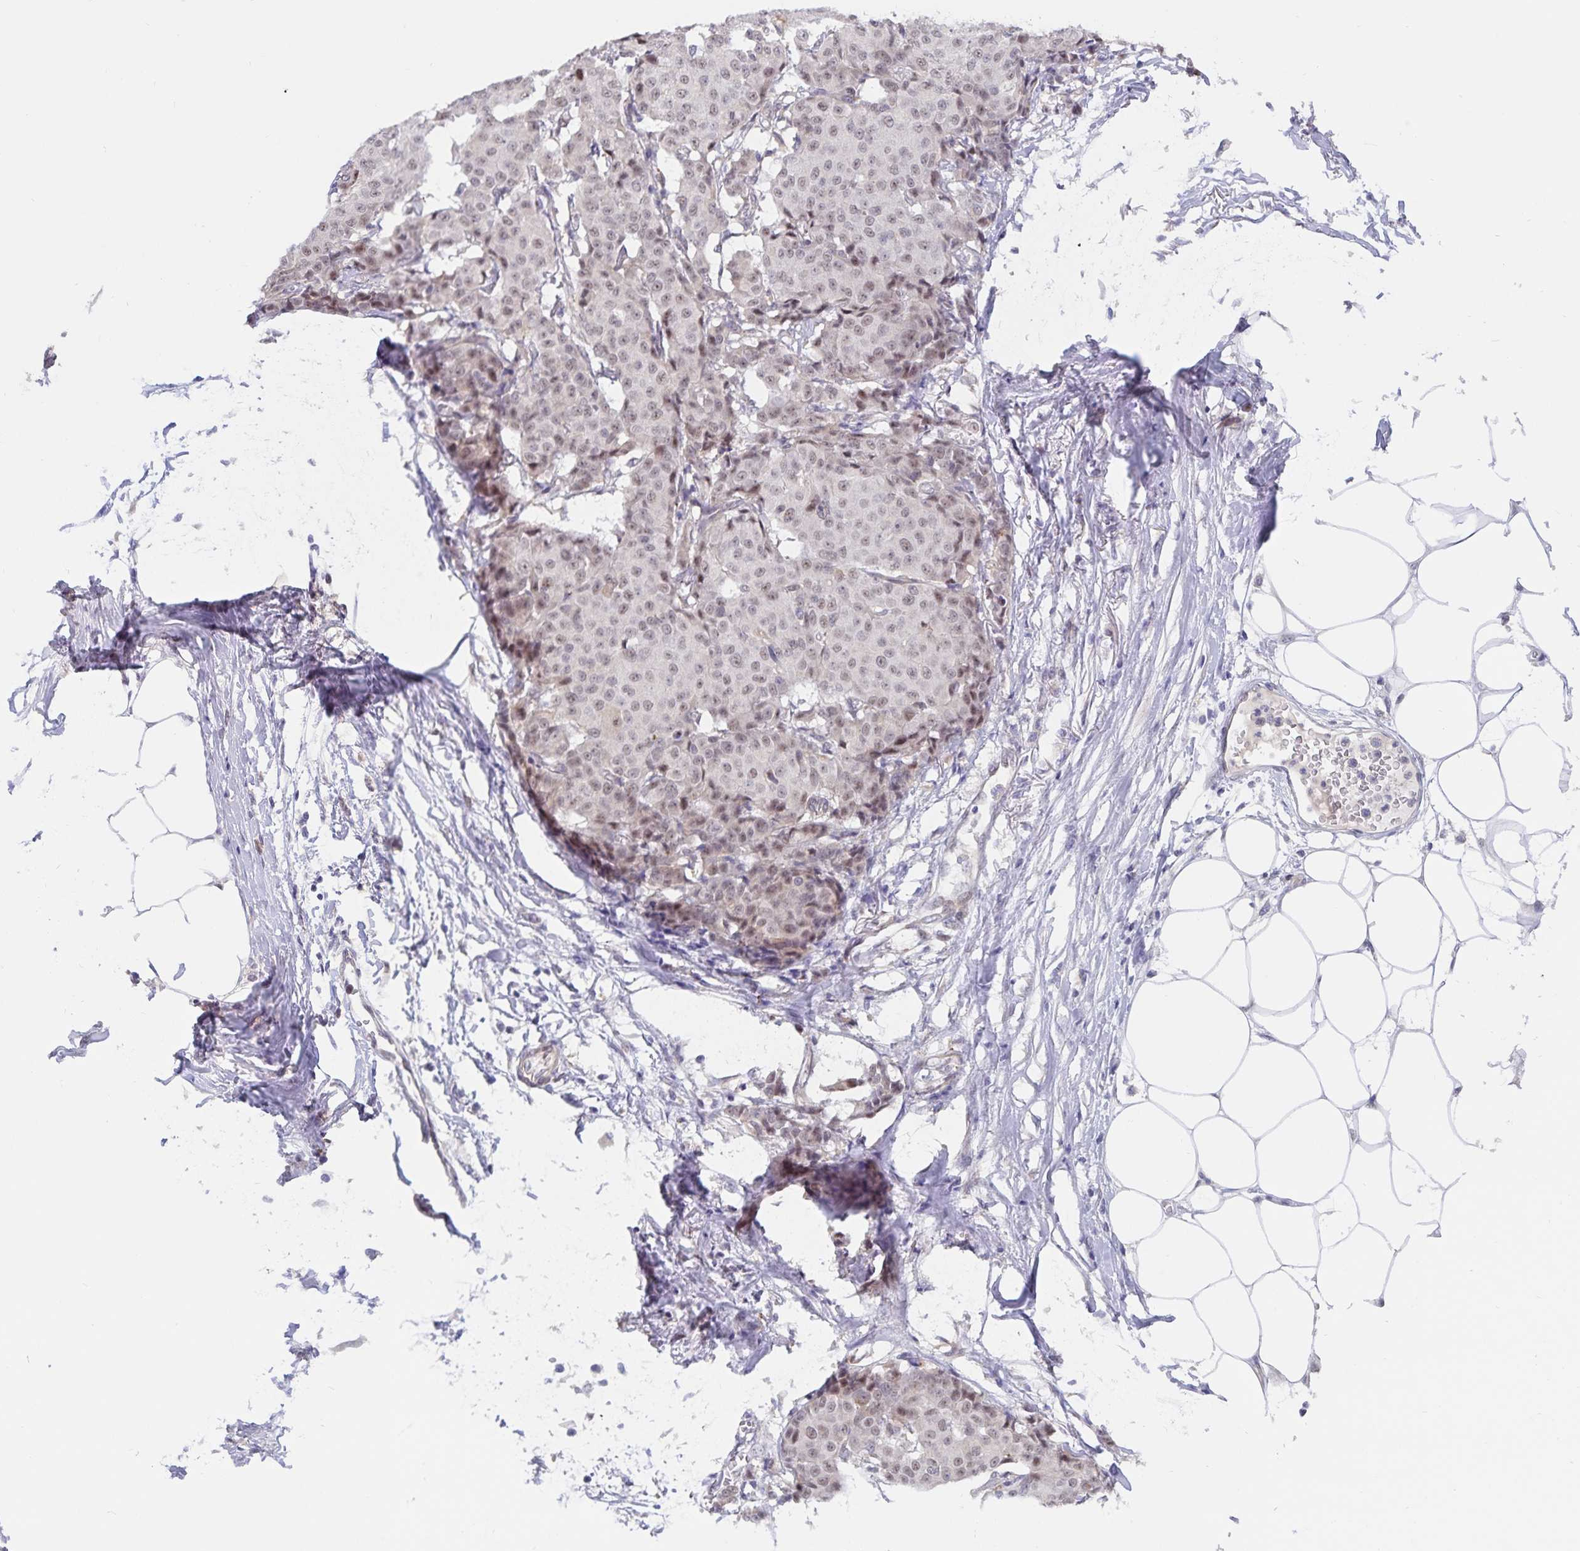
{"staining": {"intensity": "weak", "quantity": ">75%", "location": "nuclear"}, "tissue": "breast cancer", "cell_type": "Tumor cells", "image_type": "cancer", "snomed": [{"axis": "morphology", "description": "Duct carcinoma"}, {"axis": "topography", "description": "Breast"}], "caption": "Weak nuclear expression is appreciated in about >75% of tumor cells in invasive ductal carcinoma (breast).", "gene": "ATP2A2", "patient": {"sex": "female", "age": 91}}